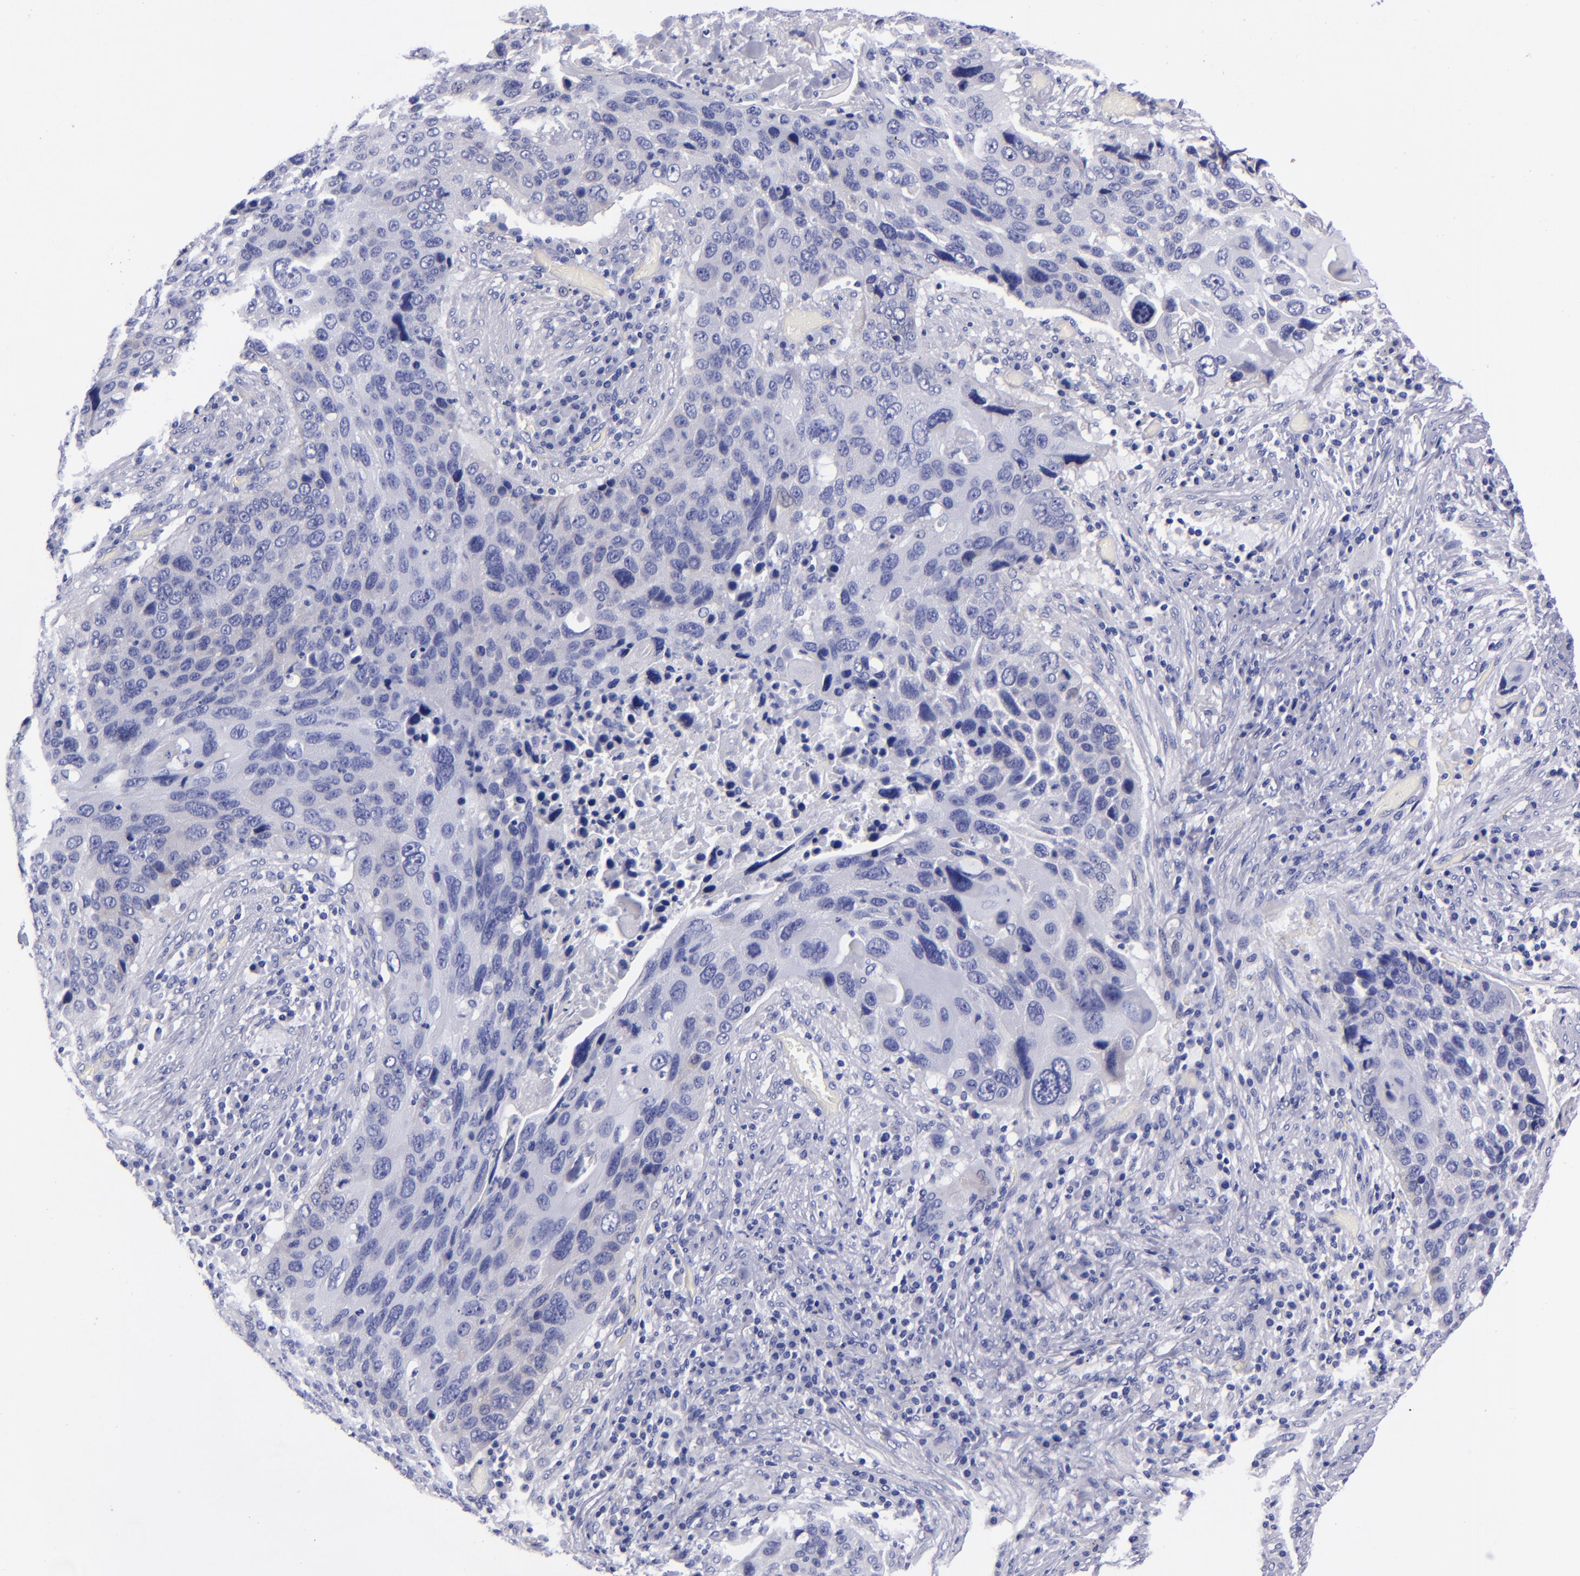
{"staining": {"intensity": "negative", "quantity": "none", "location": "none"}, "tissue": "lung cancer", "cell_type": "Tumor cells", "image_type": "cancer", "snomed": [{"axis": "morphology", "description": "Squamous cell carcinoma, NOS"}, {"axis": "topography", "description": "Lung"}], "caption": "Human lung squamous cell carcinoma stained for a protein using IHC demonstrates no expression in tumor cells.", "gene": "SV2A", "patient": {"sex": "male", "age": 68}}